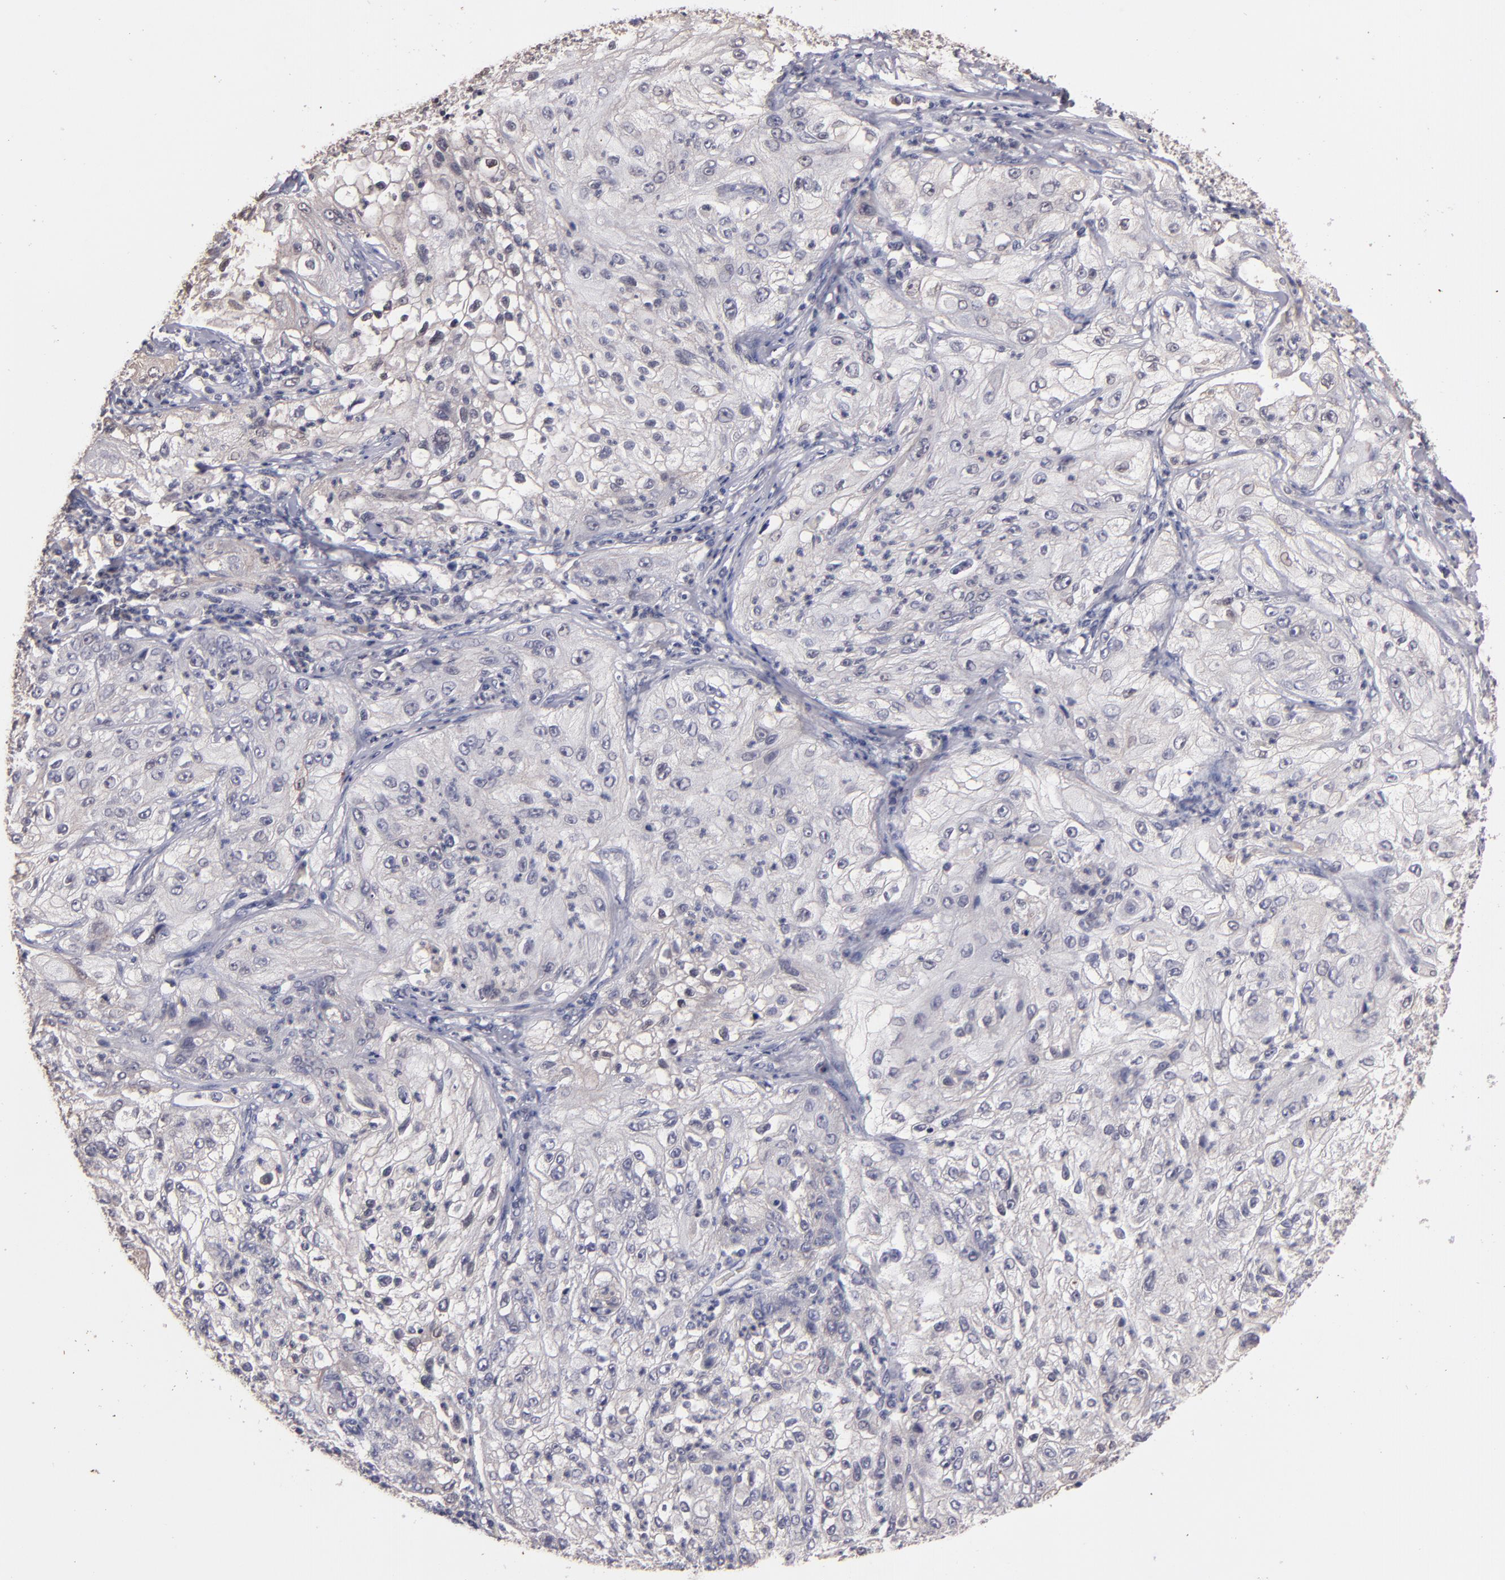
{"staining": {"intensity": "negative", "quantity": "none", "location": "none"}, "tissue": "lung cancer", "cell_type": "Tumor cells", "image_type": "cancer", "snomed": [{"axis": "morphology", "description": "Inflammation, NOS"}, {"axis": "morphology", "description": "Squamous cell carcinoma, NOS"}, {"axis": "topography", "description": "Lymph node"}, {"axis": "topography", "description": "Soft tissue"}, {"axis": "topography", "description": "Lung"}], "caption": "This is an immunohistochemistry histopathology image of human lung cancer (squamous cell carcinoma). There is no positivity in tumor cells.", "gene": "S100A1", "patient": {"sex": "male", "age": 66}}